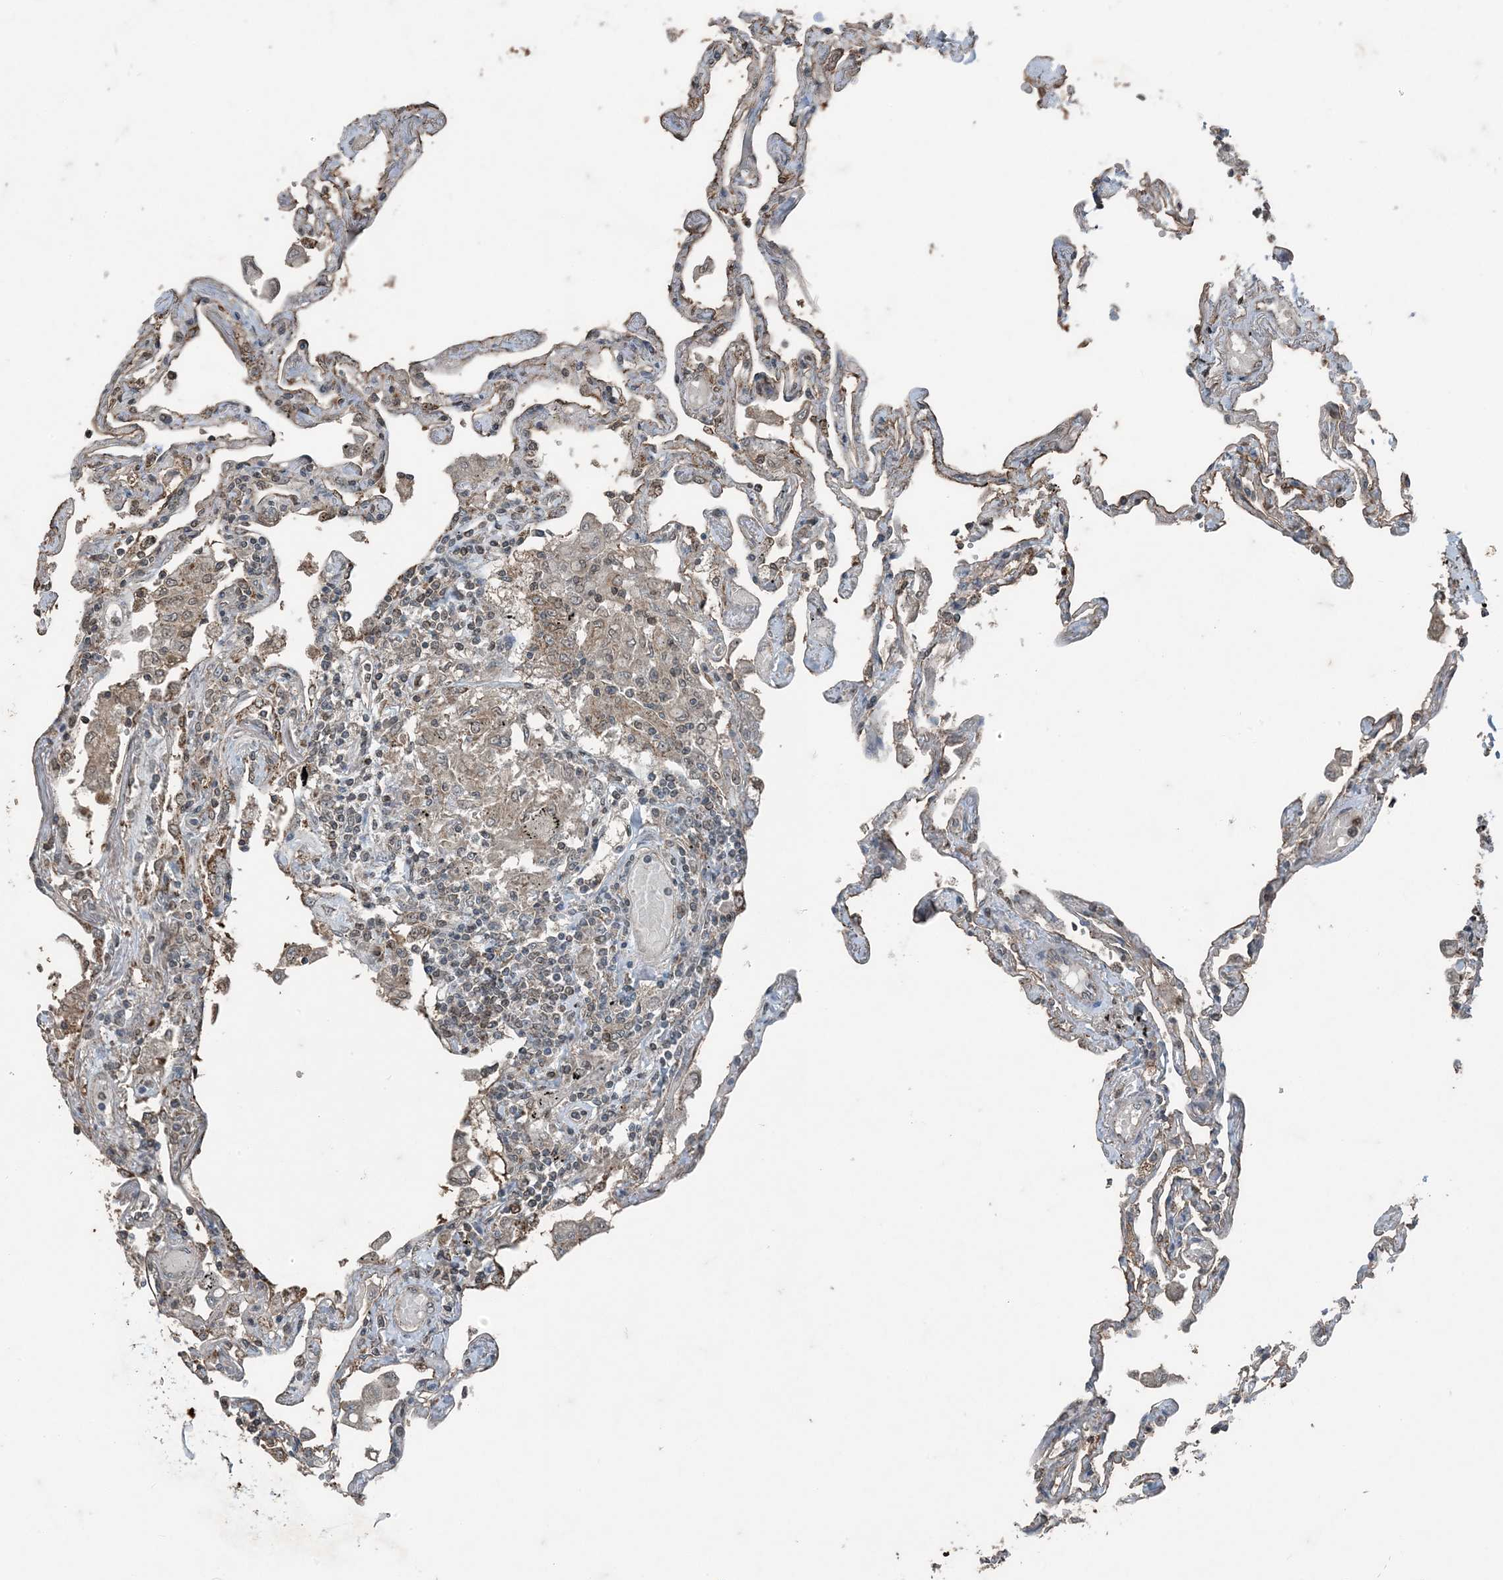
{"staining": {"intensity": "moderate", "quantity": "<25%", "location": "cytoplasmic/membranous"}, "tissue": "lung", "cell_type": "Alveolar cells", "image_type": "normal", "snomed": [{"axis": "morphology", "description": "Normal tissue, NOS"}, {"axis": "topography", "description": "Lung"}], "caption": "Immunohistochemistry of unremarkable lung exhibits low levels of moderate cytoplasmic/membranous expression in about <25% of alveolar cells.", "gene": "GNL1", "patient": {"sex": "female", "age": 67}}